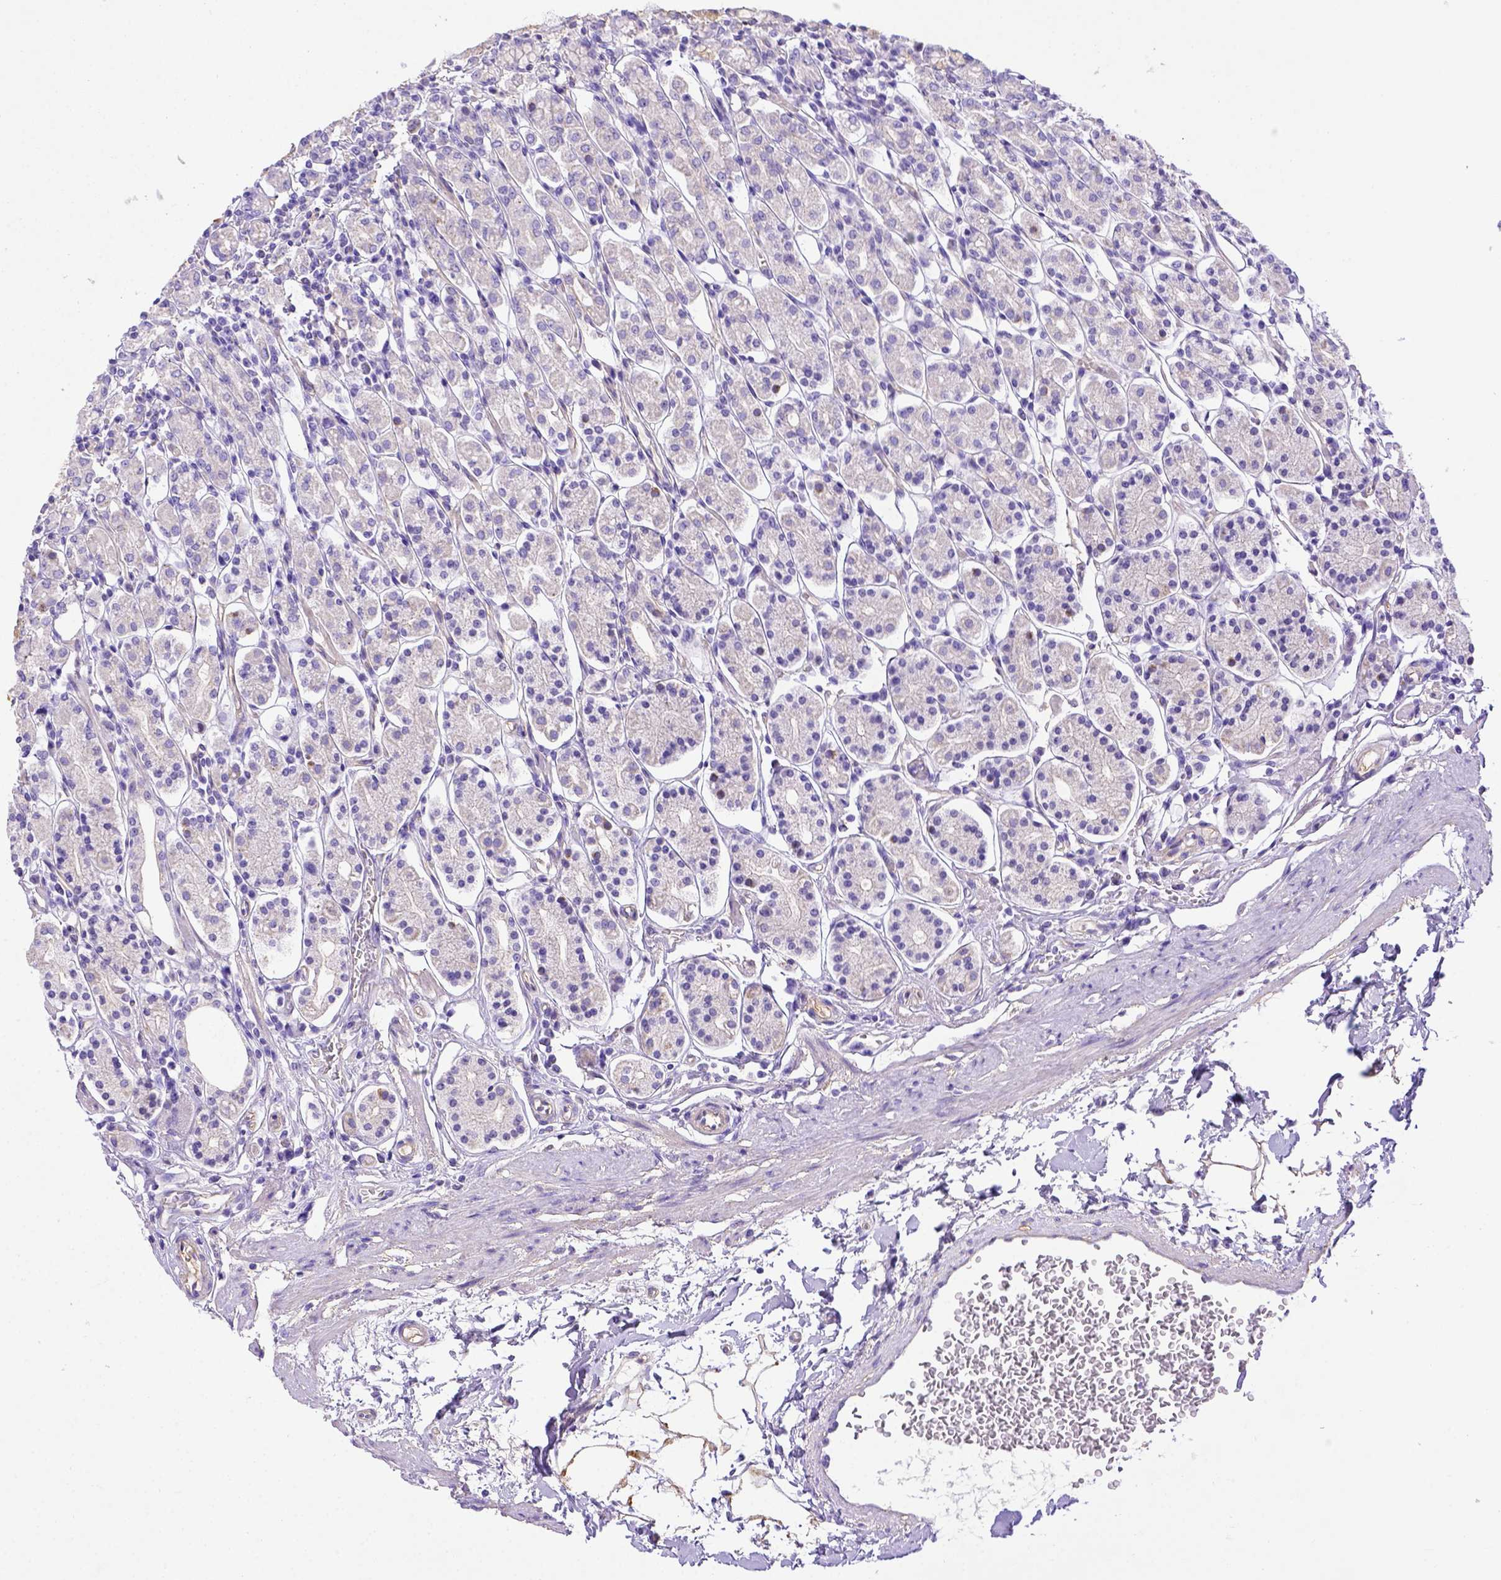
{"staining": {"intensity": "negative", "quantity": "none", "location": "none"}, "tissue": "stomach", "cell_type": "Glandular cells", "image_type": "normal", "snomed": [{"axis": "morphology", "description": "Normal tissue, NOS"}, {"axis": "topography", "description": "Stomach, upper"}, {"axis": "topography", "description": "Stomach"}], "caption": "Glandular cells are negative for protein expression in unremarkable human stomach.", "gene": "LRRC18", "patient": {"sex": "male", "age": 62}}